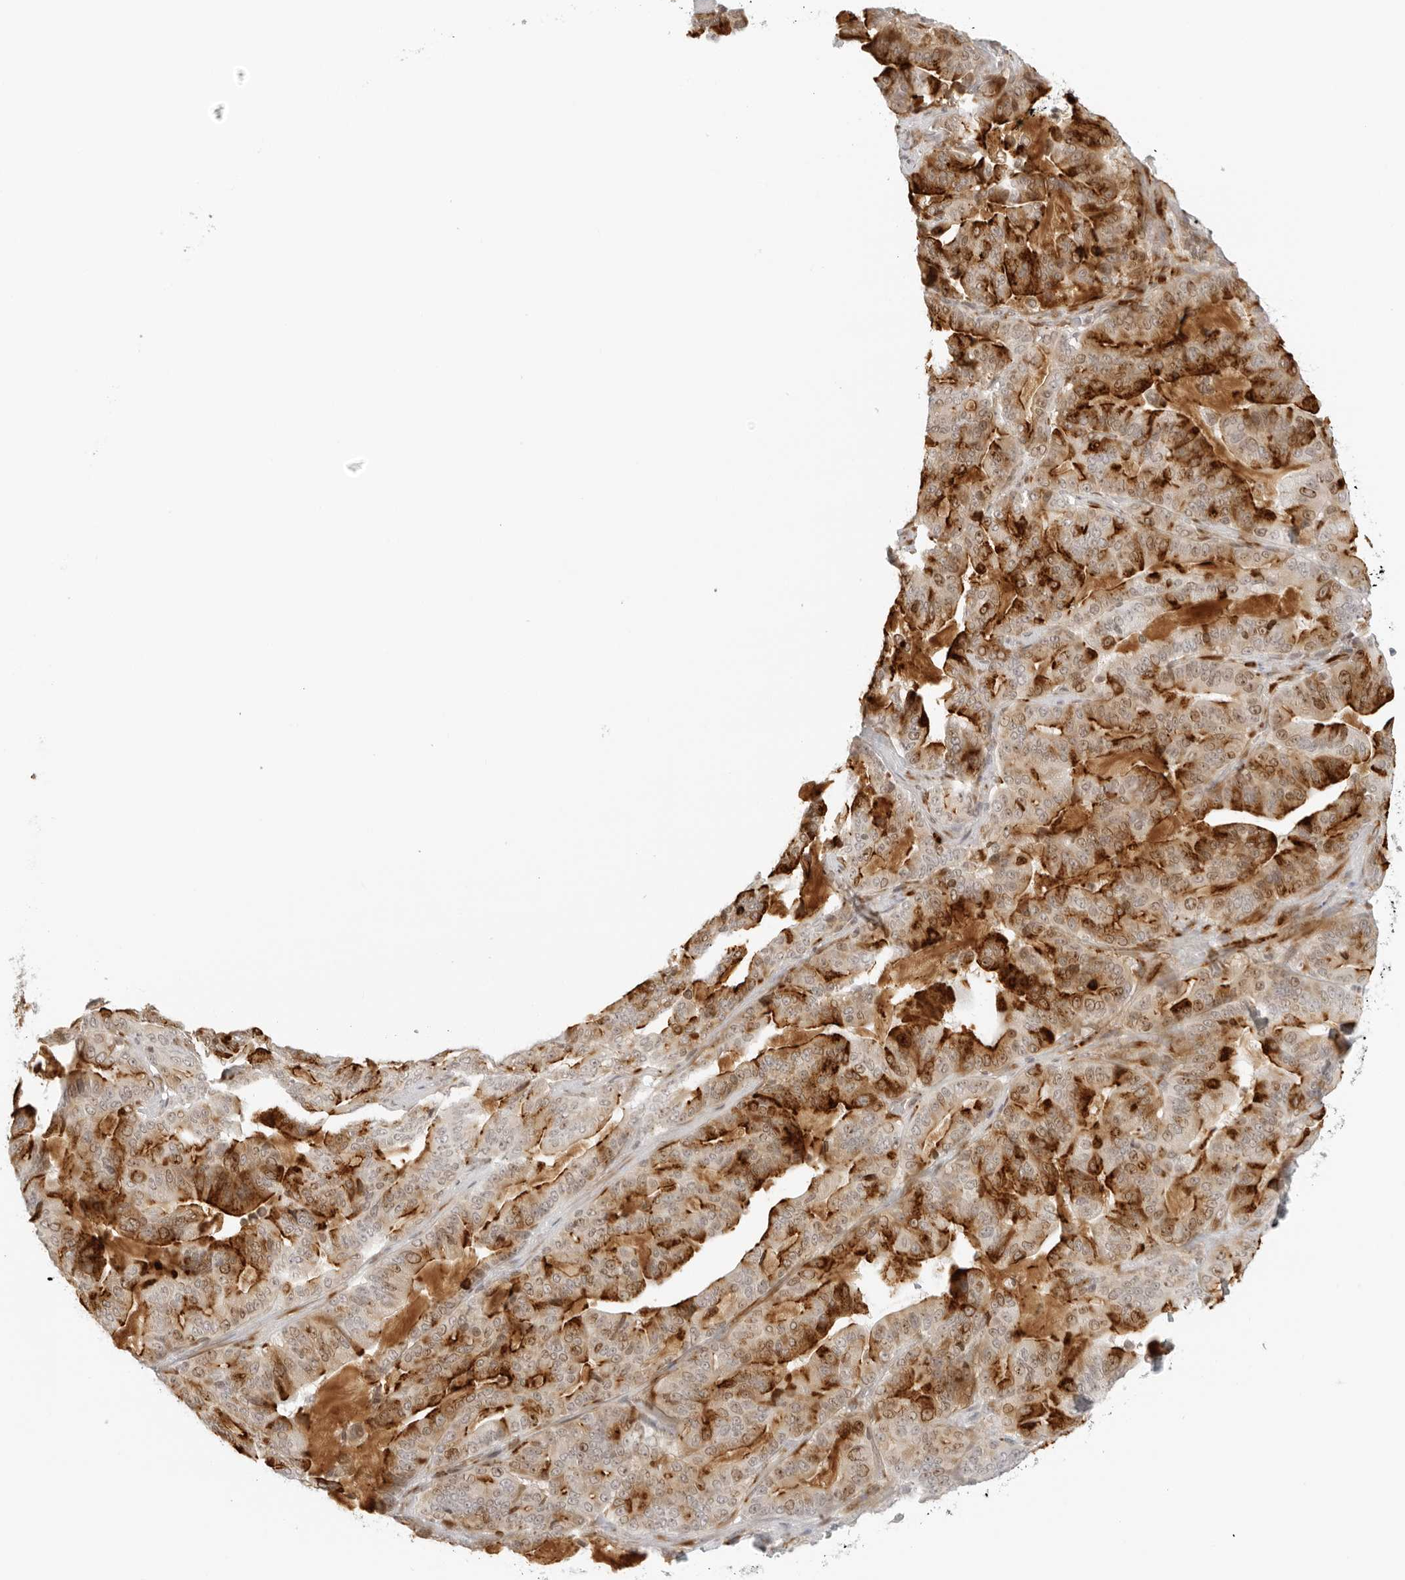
{"staining": {"intensity": "moderate", "quantity": "25%-75%", "location": "cytoplasmic/membranous,nuclear"}, "tissue": "pancreatic cancer", "cell_type": "Tumor cells", "image_type": "cancer", "snomed": [{"axis": "morphology", "description": "Adenocarcinoma, NOS"}, {"axis": "topography", "description": "Pancreas"}], "caption": "Human pancreatic cancer (adenocarcinoma) stained for a protein (brown) displays moderate cytoplasmic/membranous and nuclear positive expression in approximately 25%-75% of tumor cells.", "gene": "ZNF678", "patient": {"sex": "male", "age": 63}}